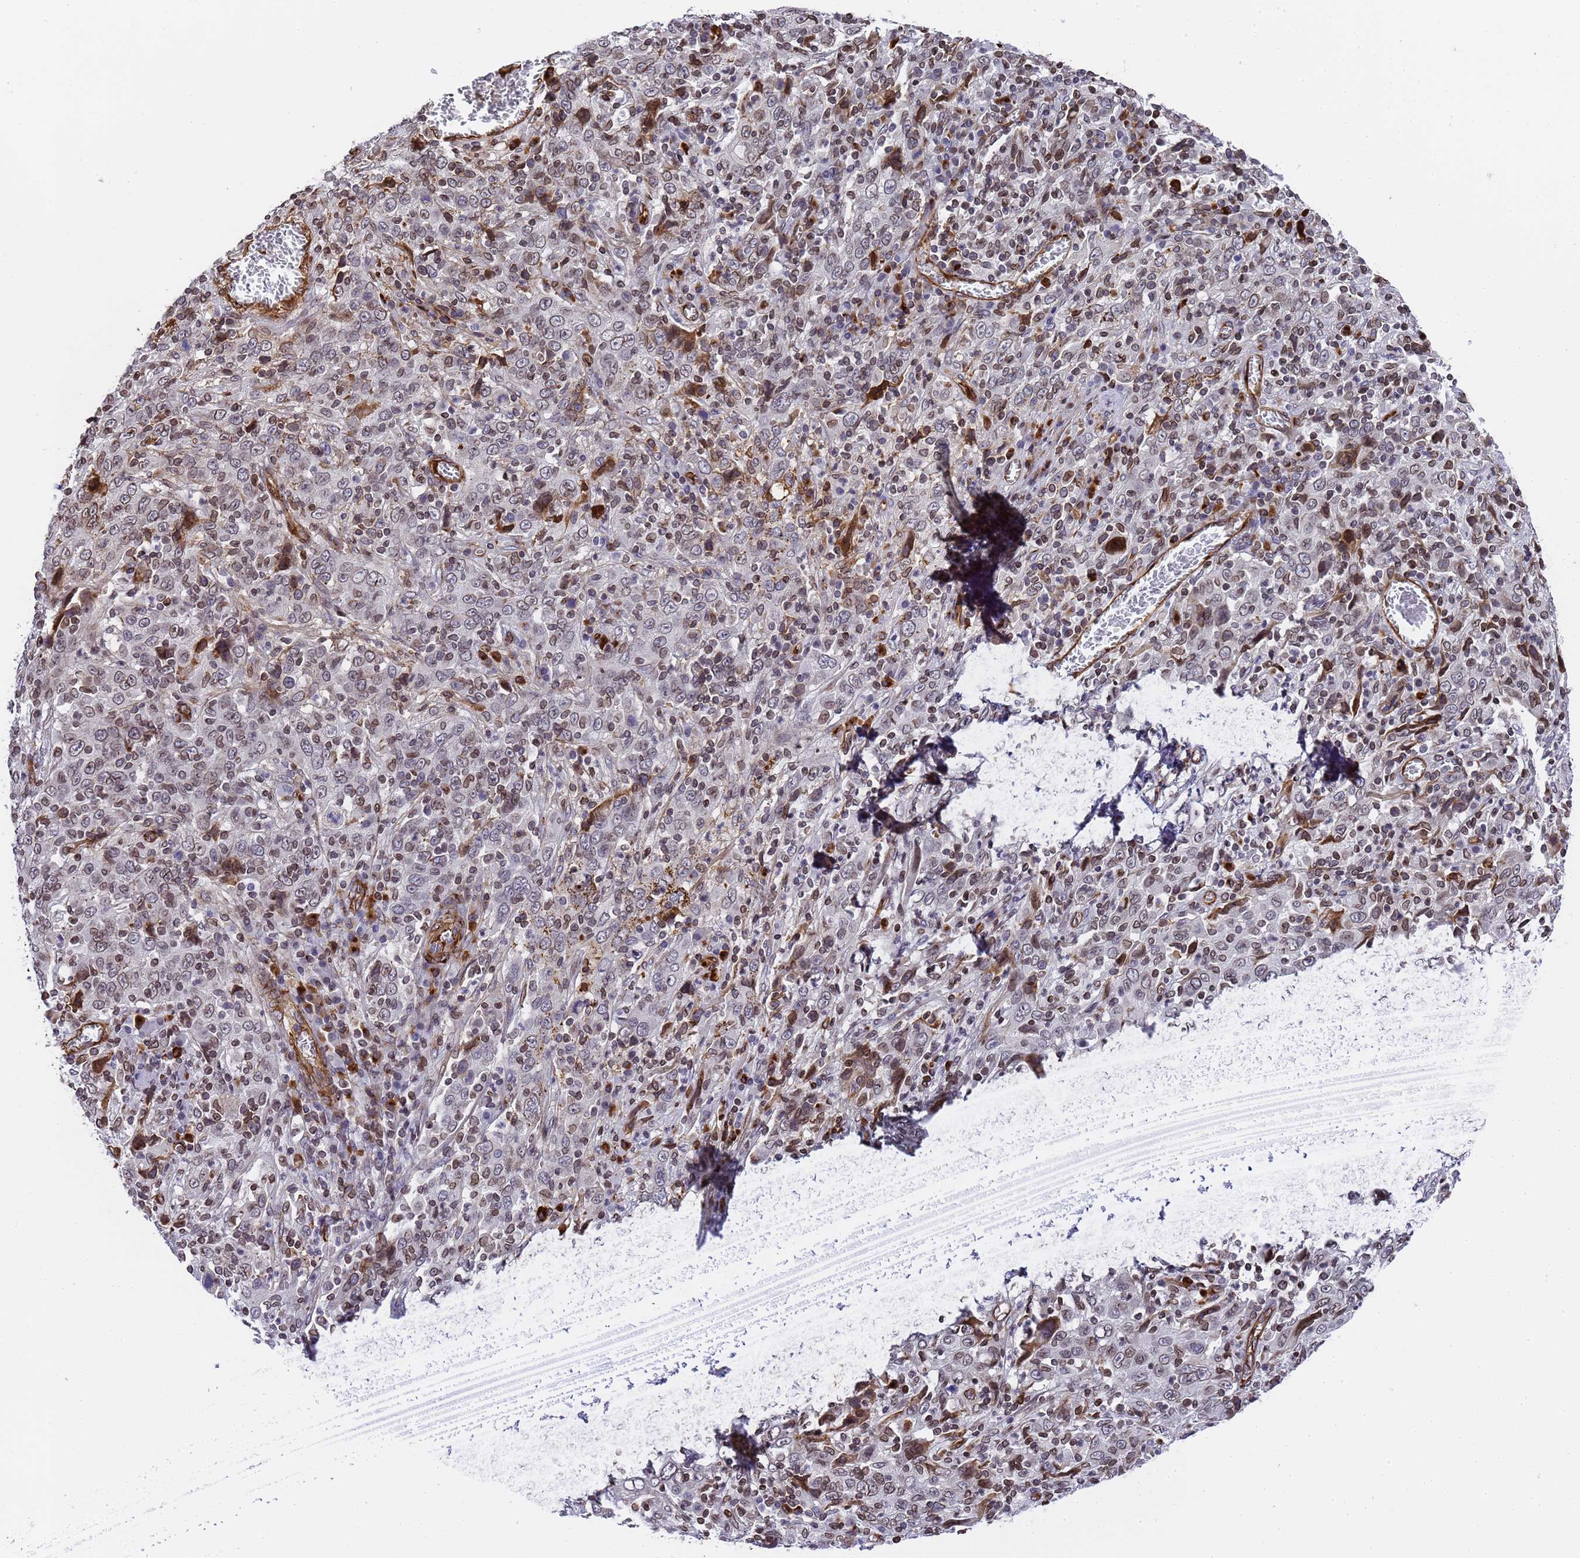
{"staining": {"intensity": "strong", "quantity": "<25%", "location": "cytoplasmic/membranous"}, "tissue": "cervical cancer", "cell_type": "Tumor cells", "image_type": "cancer", "snomed": [{"axis": "morphology", "description": "Squamous cell carcinoma, NOS"}, {"axis": "topography", "description": "Cervix"}], "caption": "Protein staining of squamous cell carcinoma (cervical) tissue shows strong cytoplasmic/membranous expression in approximately <25% of tumor cells.", "gene": "IGFBP7", "patient": {"sex": "female", "age": 46}}